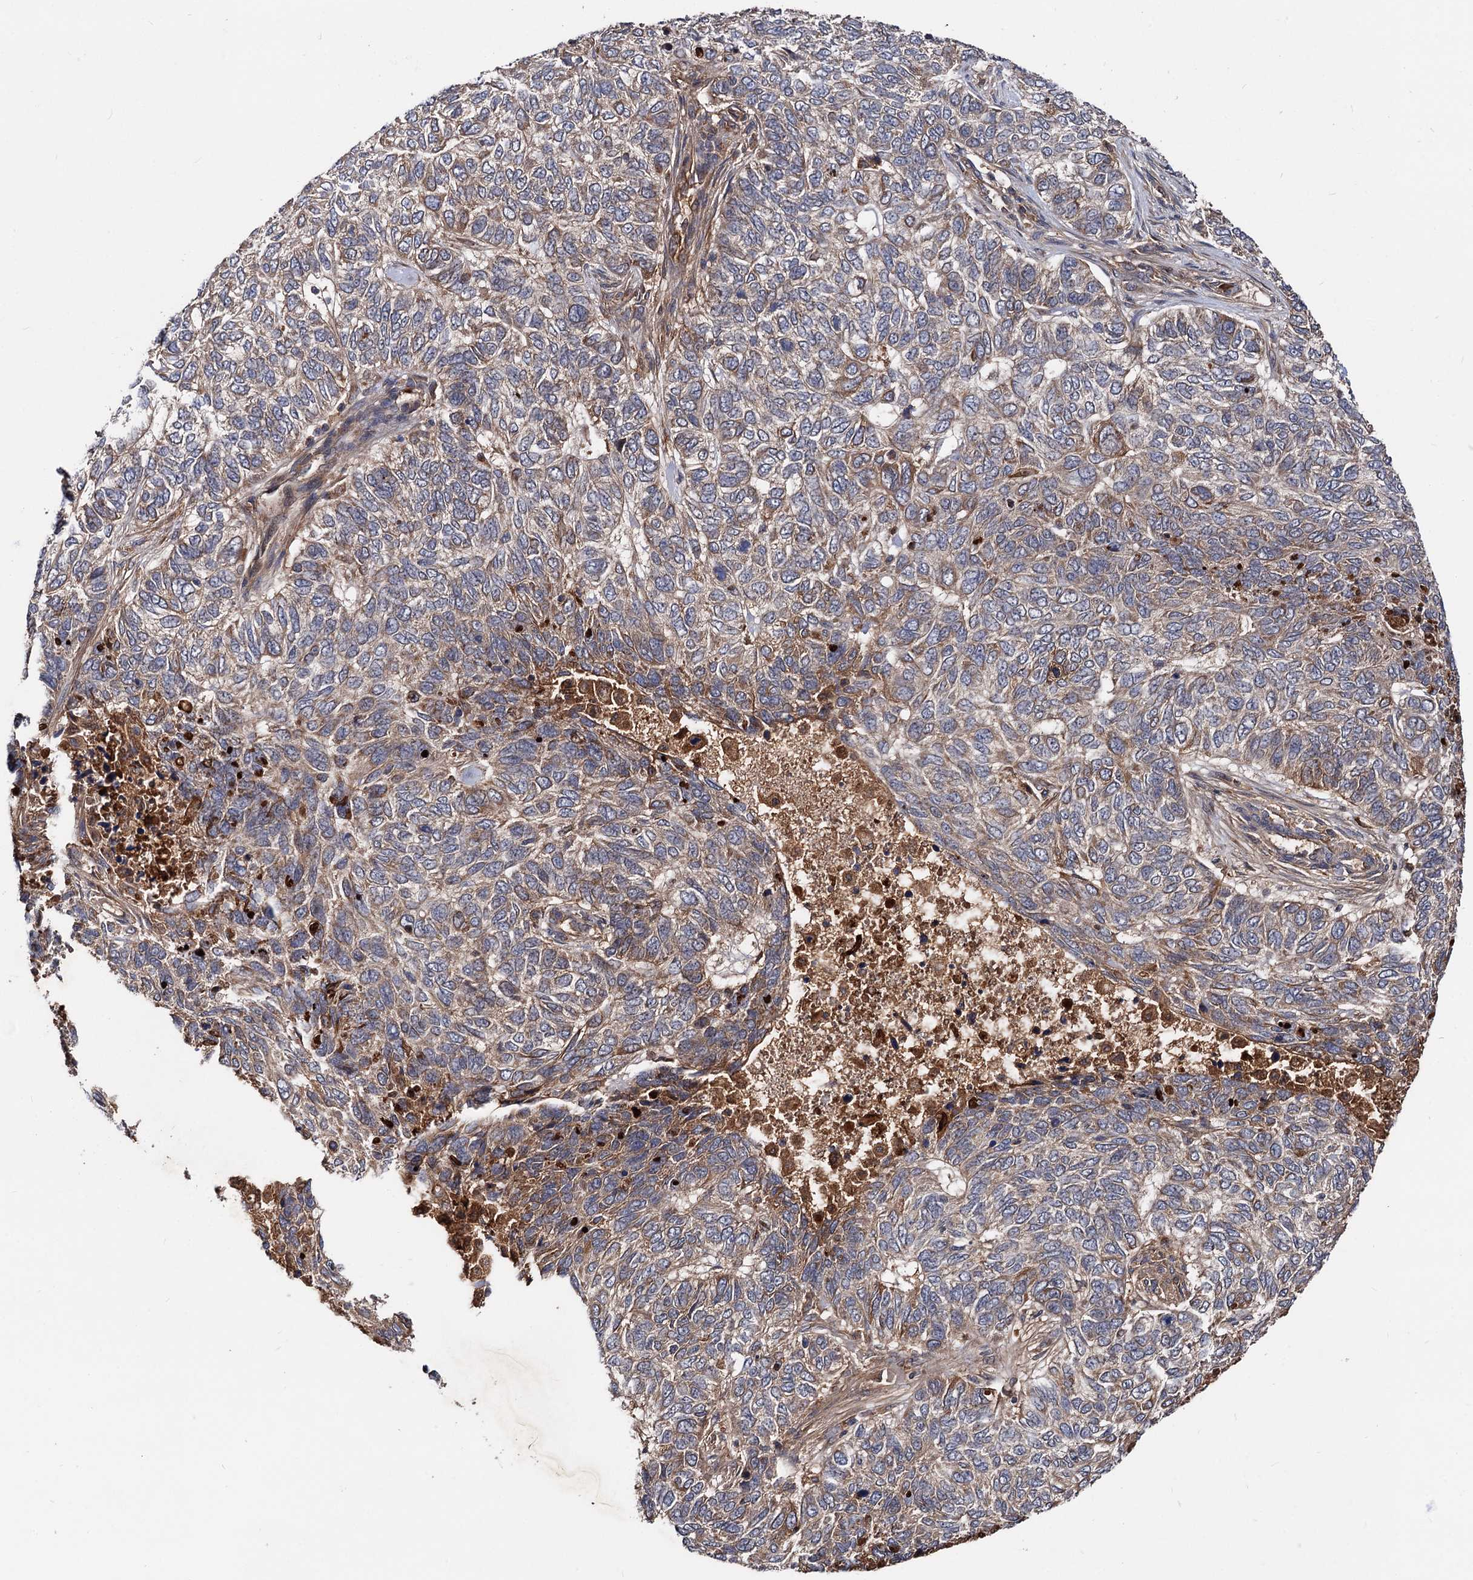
{"staining": {"intensity": "moderate", "quantity": "25%-75%", "location": "cytoplasmic/membranous"}, "tissue": "skin cancer", "cell_type": "Tumor cells", "image_type": "cancer", "snomed": [{"axis": "morphology", "description": "Basal cell carcinoma"}, {"axis": "topography", "description": "Skin"}], "caption": "Immunohistochemical staining of human basal cell carcinoma (skin) exhibits medium levels of moderate cytoplasmic/membranous positivity in about 25%-75% of tumor cells.", "gene": "TEX9", "patient": {"sex": "female", "age": 65}}